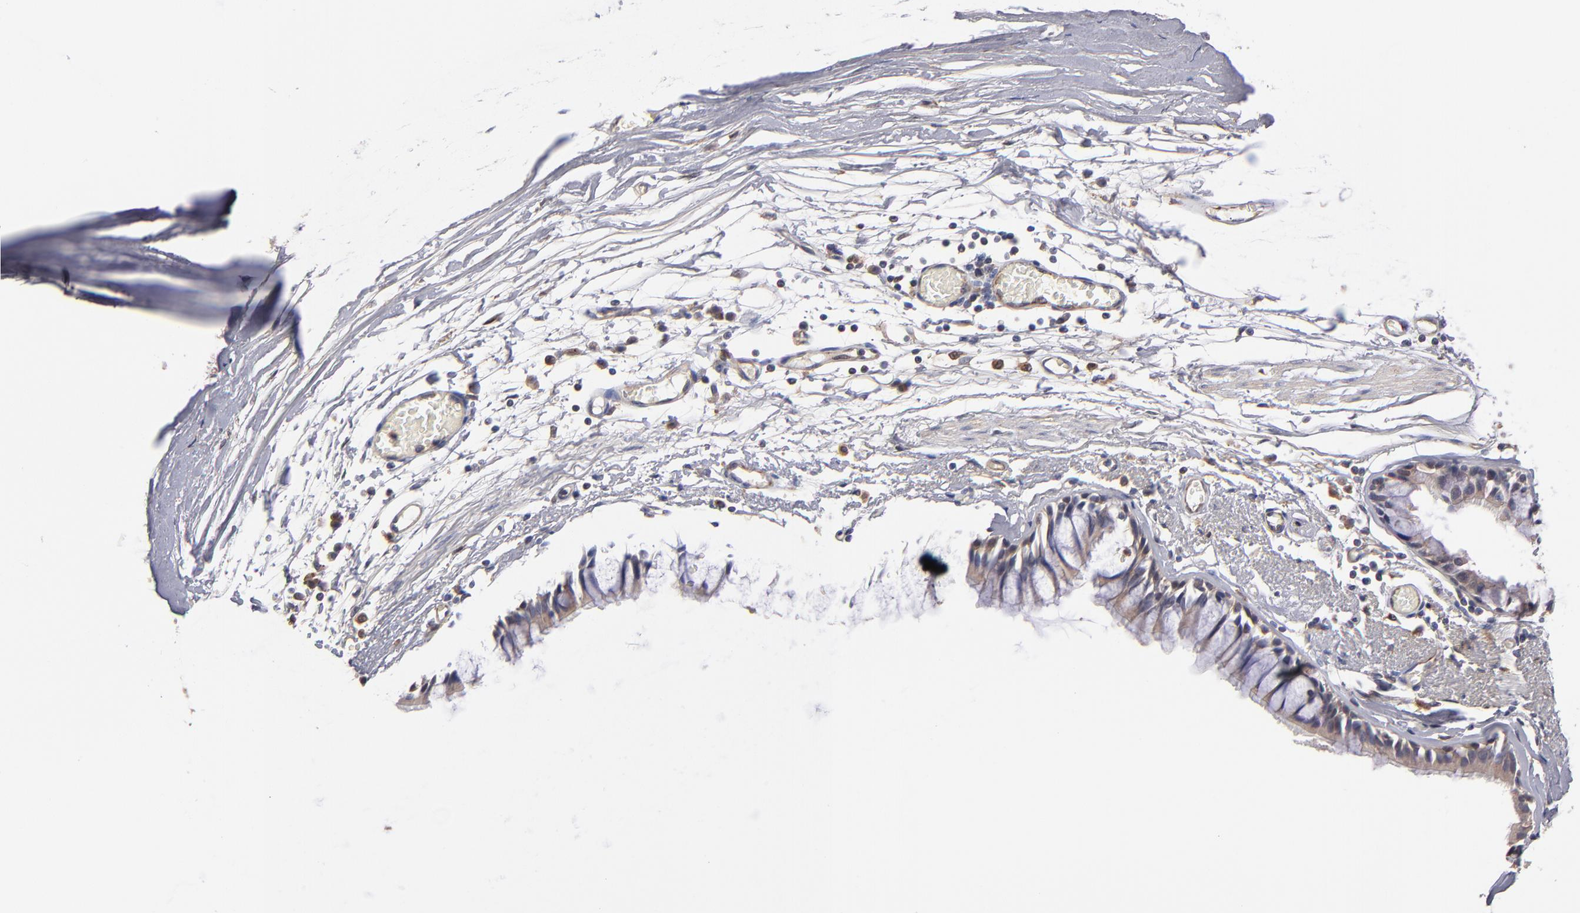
{"staining": {"intensity": "weak", "quantity": ">75%", "location": "cytoplasmic/membranous"}, "tissue": "bronchus", "cell_type": "Respiratory epithelial cells", "image_type": "normal", "snomed": [{"axis": "morphology", "description": "Normal tissue, NOS"}, {"axis": "topography", "description": "Bronchus"}, {"axis": "topography", "description": "Lung"}], "caption": "Bronchus stained with DAB (3,3'-diaminobenzidine) IHC shows low levels of weak cytoplasmic/membranous expression in approximately >75% of respiratory epithelial cells.", "gene": "GMFB", "patient": {"sex": "female", "age": 56}}